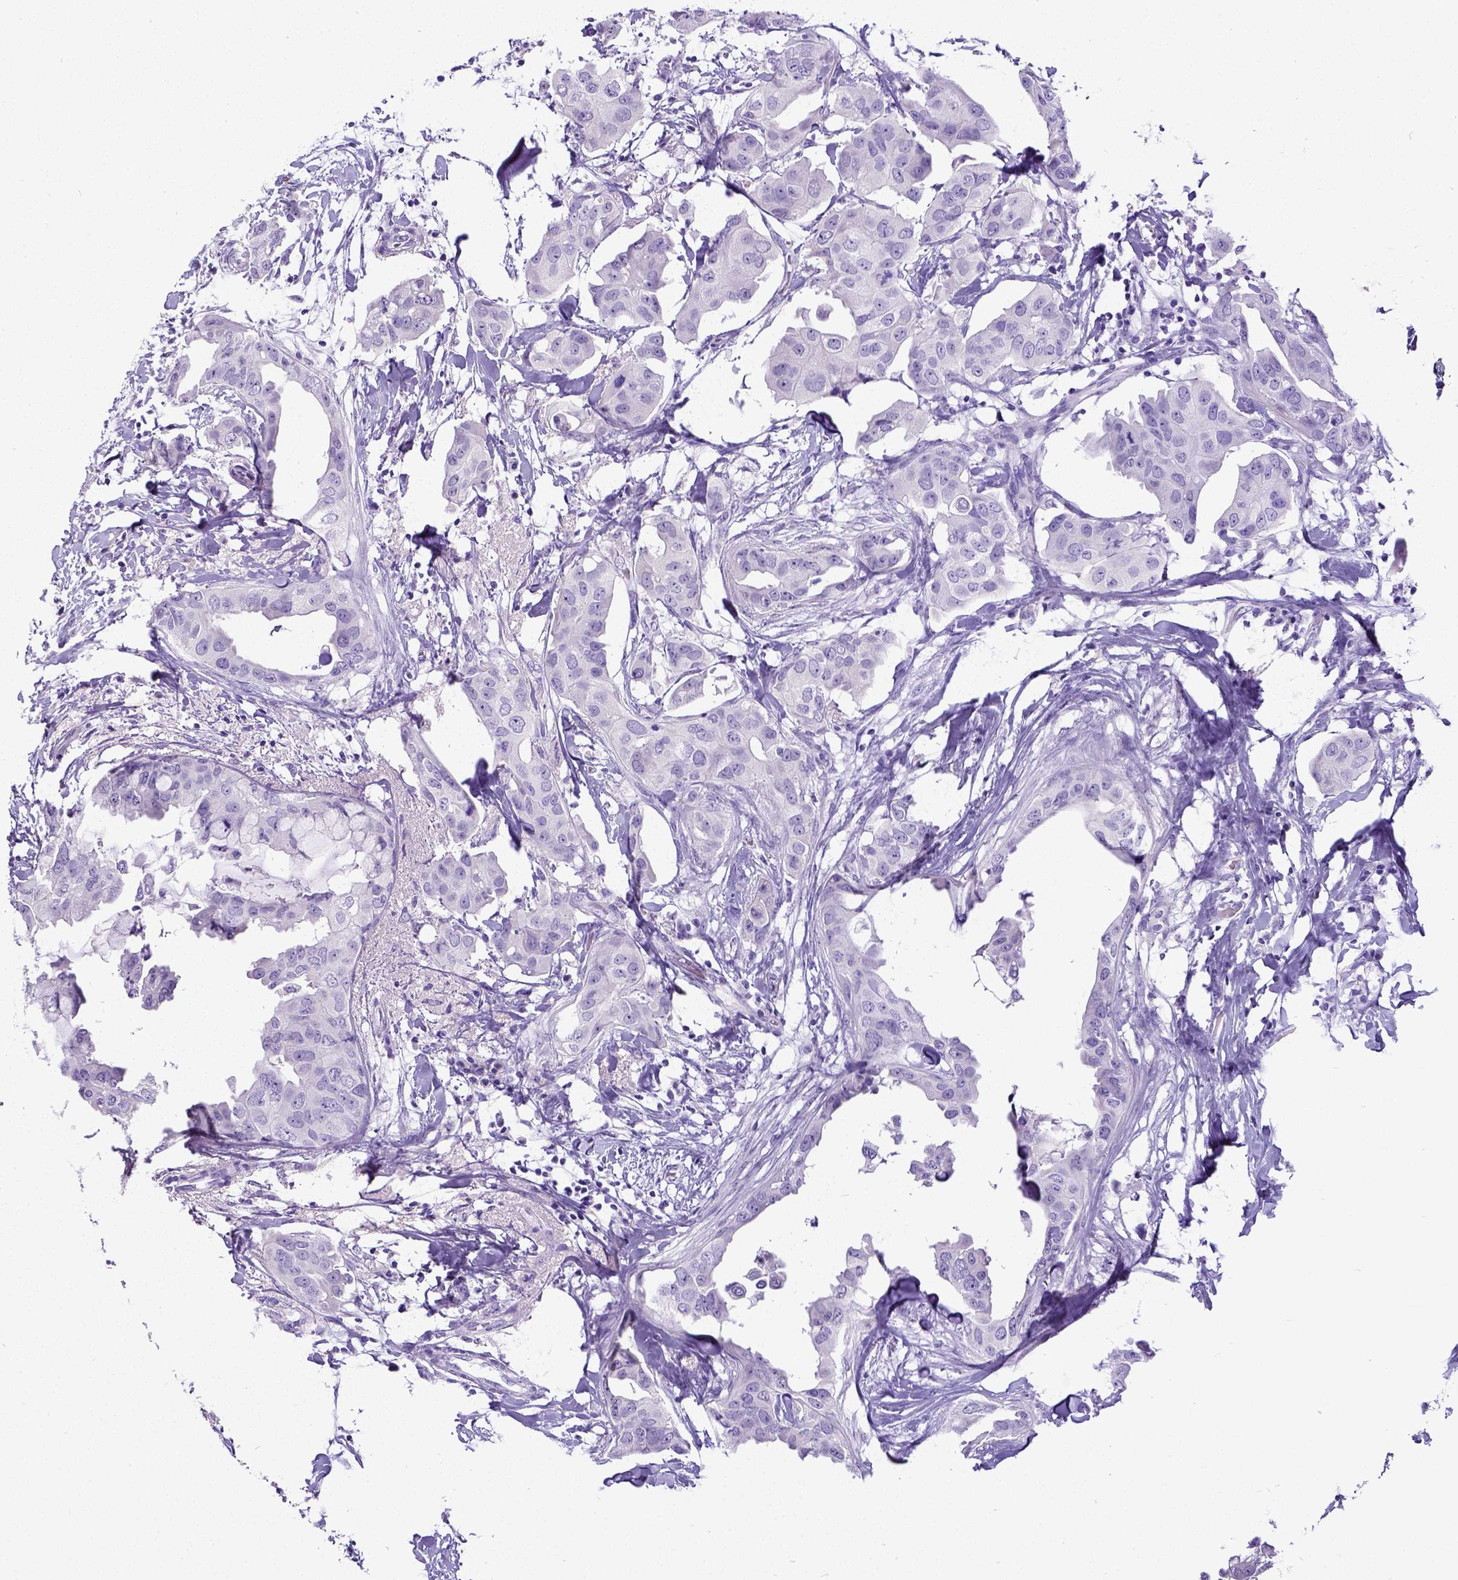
{"staining": {"intensity": "negative", "quantity": "none", "location": "none"}, "tissue": "breast cancer", "cell_type": "Tumor cells", "image_type": "cancer", "snomed": [{"axis": "morphology", "description": "Normal tissue, NOS"}, {"axis": "morphology", "description": "Duct carcinoma"}, {"axis": "topography", "description": "Breast"}], "caption": "Human breast cancer stained for a protein using immunohistochemistry displays no expression in tumor cells.", "gene": "SATB2", "patient": {"sex": "female", "age": 40}}